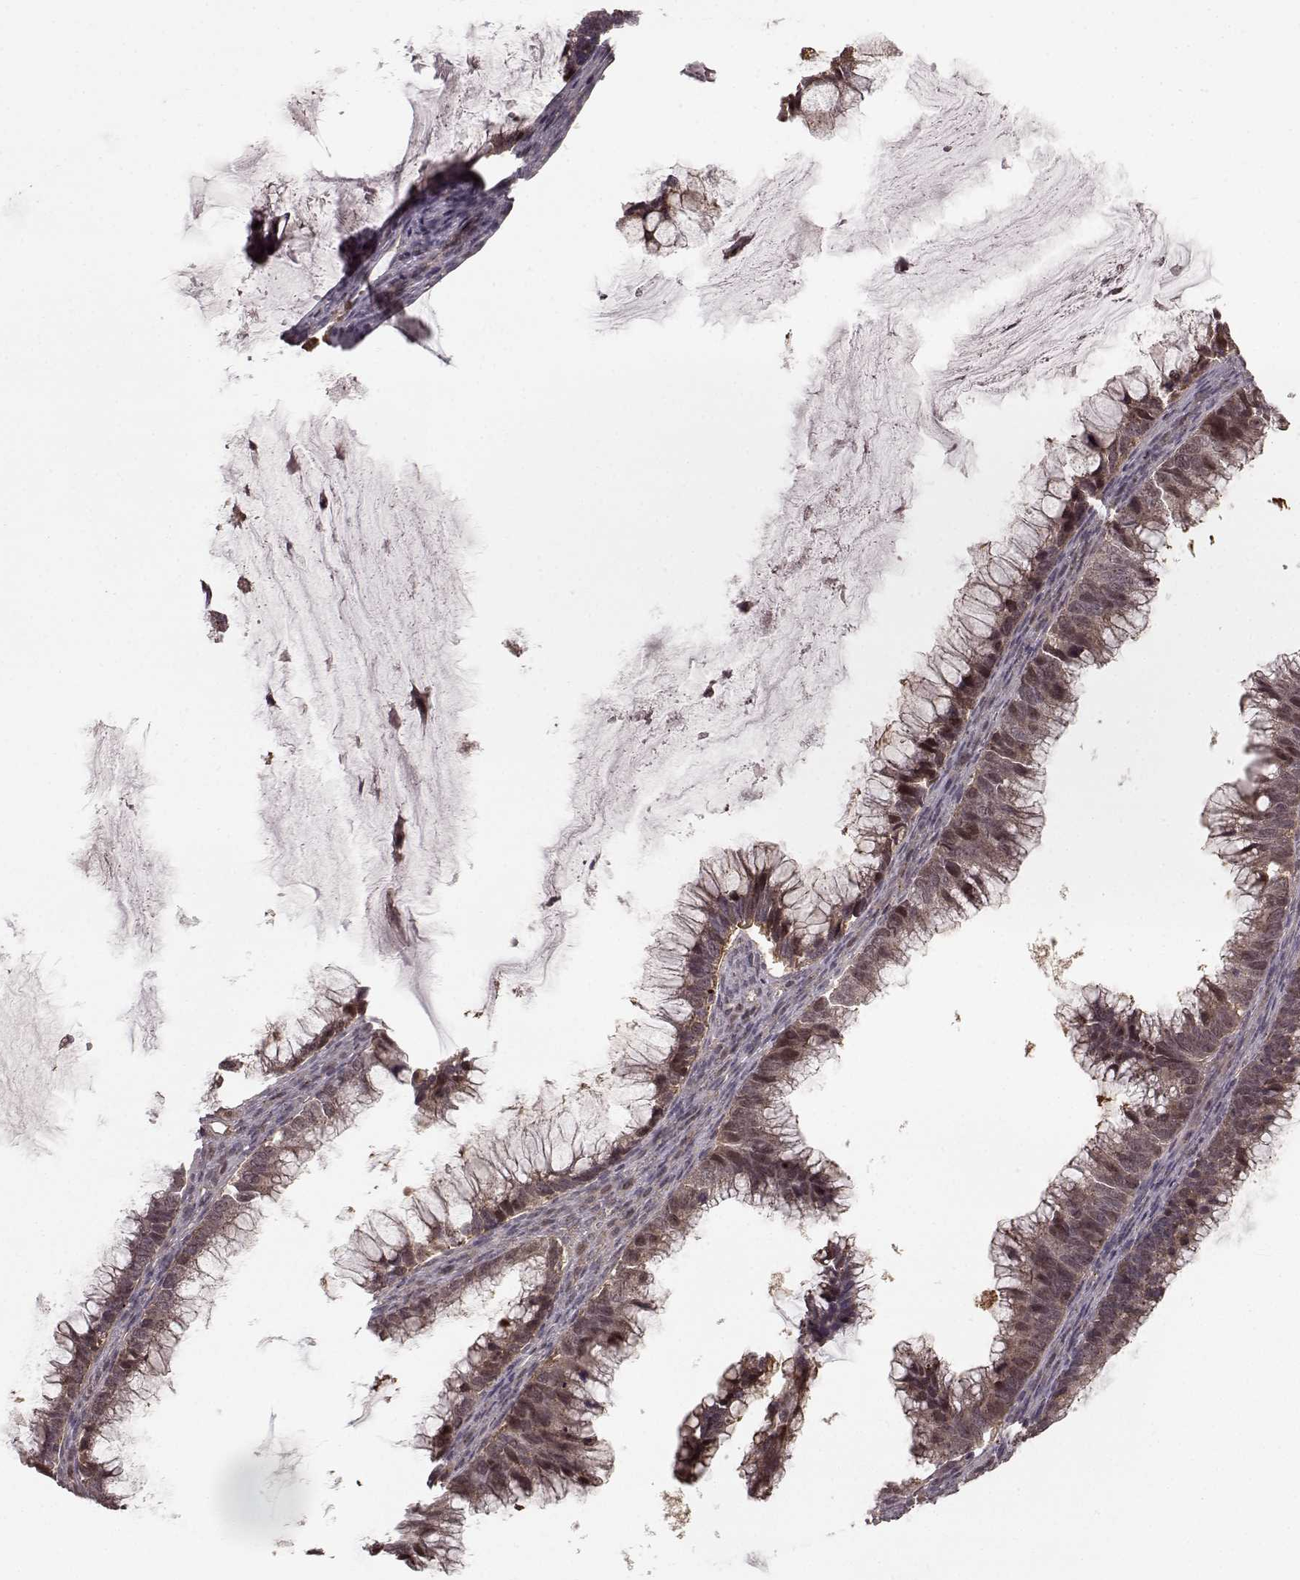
{"staining": {"intensity": "weak", "quantity": "25%-75%", "location": "cytoplasmic/membranous"}, "tissue": "ovarian cancer", "cell_type": "Tumor cells", "image_type": "cancer", "snomed": [{"axis": "morphology", "description": "Cystadenocarcinoma, mucinous, NOS"}, {"axis": "topography", "description": "Ovary"}], "caption": "Brown immunohistochemical staining in human ovarian cancer displays weak cytoplasmic/membranous expression in about 25%-75% of tumor cells.", "gene": "GSS", "patient": {"sex": "female", "age": 38}}